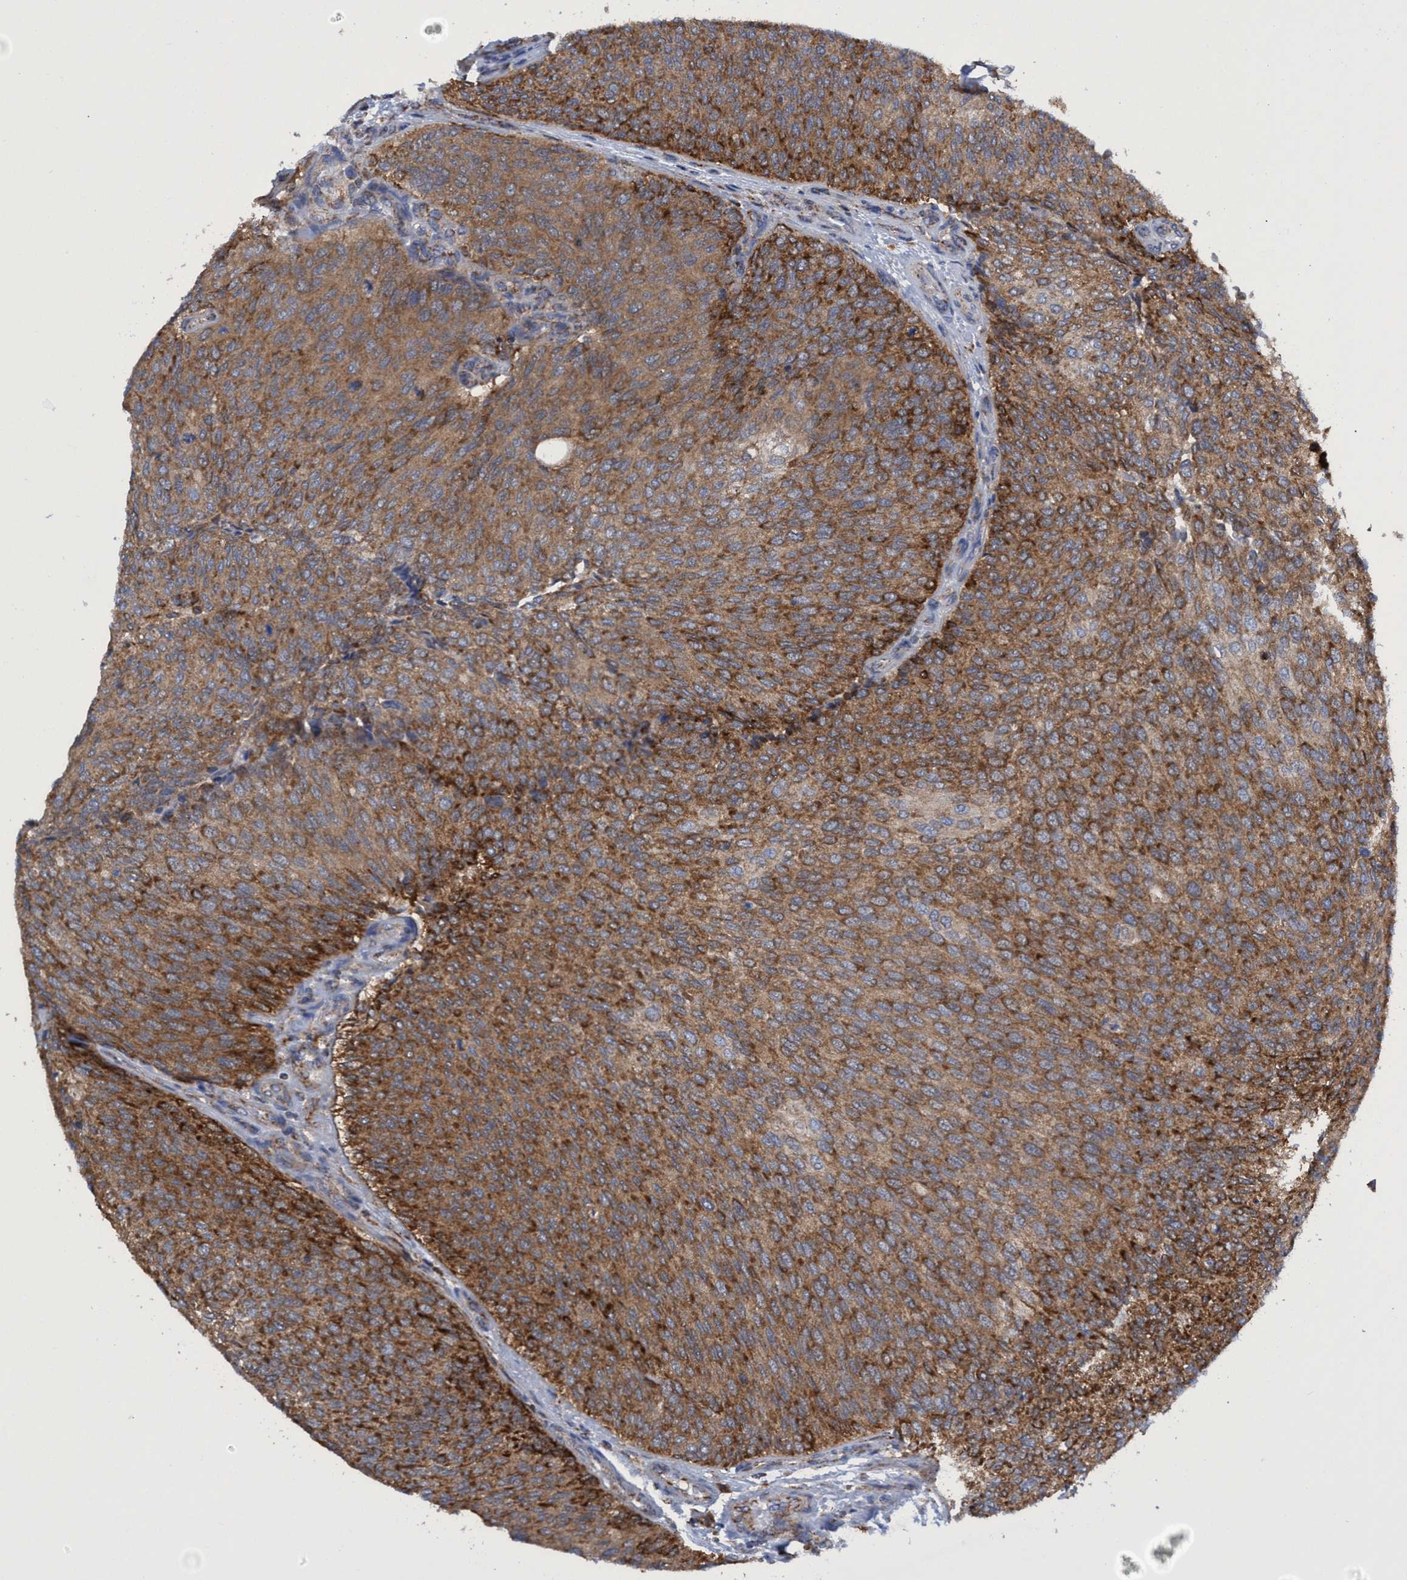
{"staining": {"intensity": "strong", "quantity": ">75%", "location": "cytoplasmic/membranous"}, "tissue": "urothelial cancer", "cell_type": "Tumor cells", "image_type": "cancer", "snomed": [{"axis": "morphology", "description": "Urothelial carcinoma, Low grade"}, {"axis": "topography", "description": "Urinary bladder"}], "caption": "Immunohistochemistry (IHC) (DAB (3,3'-diaminobenzidine)) staining of urothelial cancer displays strong cytoplasmic/membranous protein expression in approximately >75% of tumor cells.", "gene": "CRYZ", "patient": {"sex": "female", "age": 79}}